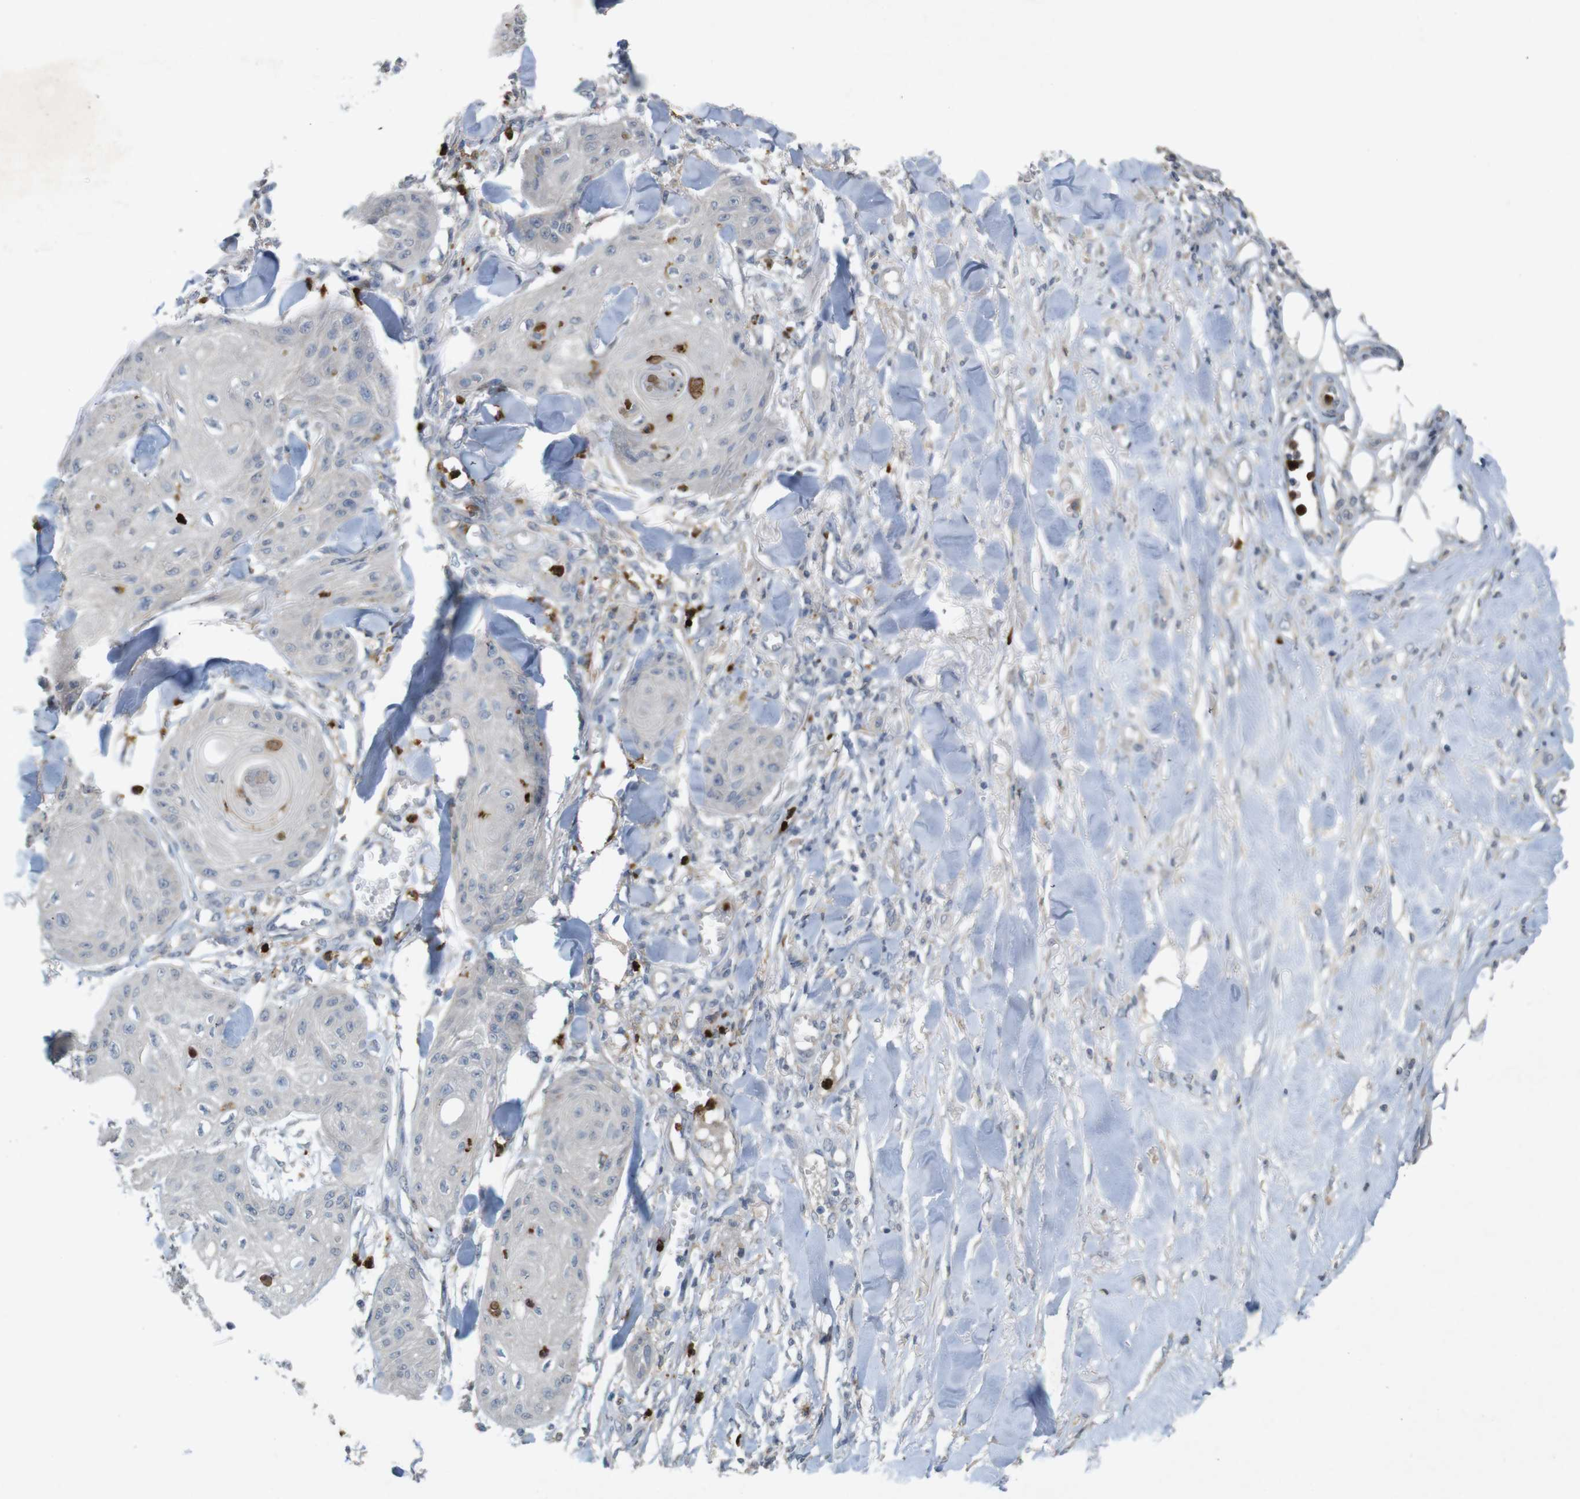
{"staining": {"intensity": "negative", "quantity": "none", "location": "none"}, "tissue": "skin cancer", "cell_type": "Tumor cells", "image_type": "cancer", "snomed": [{"axis": "morphology", "description": "Squamous cell carcinoma, NOS"}, {"axis": "topography", "description": "Skin"}], "caption": "IHC image of skin cancer (squamous cell carcinoma) stained for a protein (brown), which exhibits no expression in tumor cells.", "gene": "TSPAN14", "patient": {"sex": "male", "age": 74}}